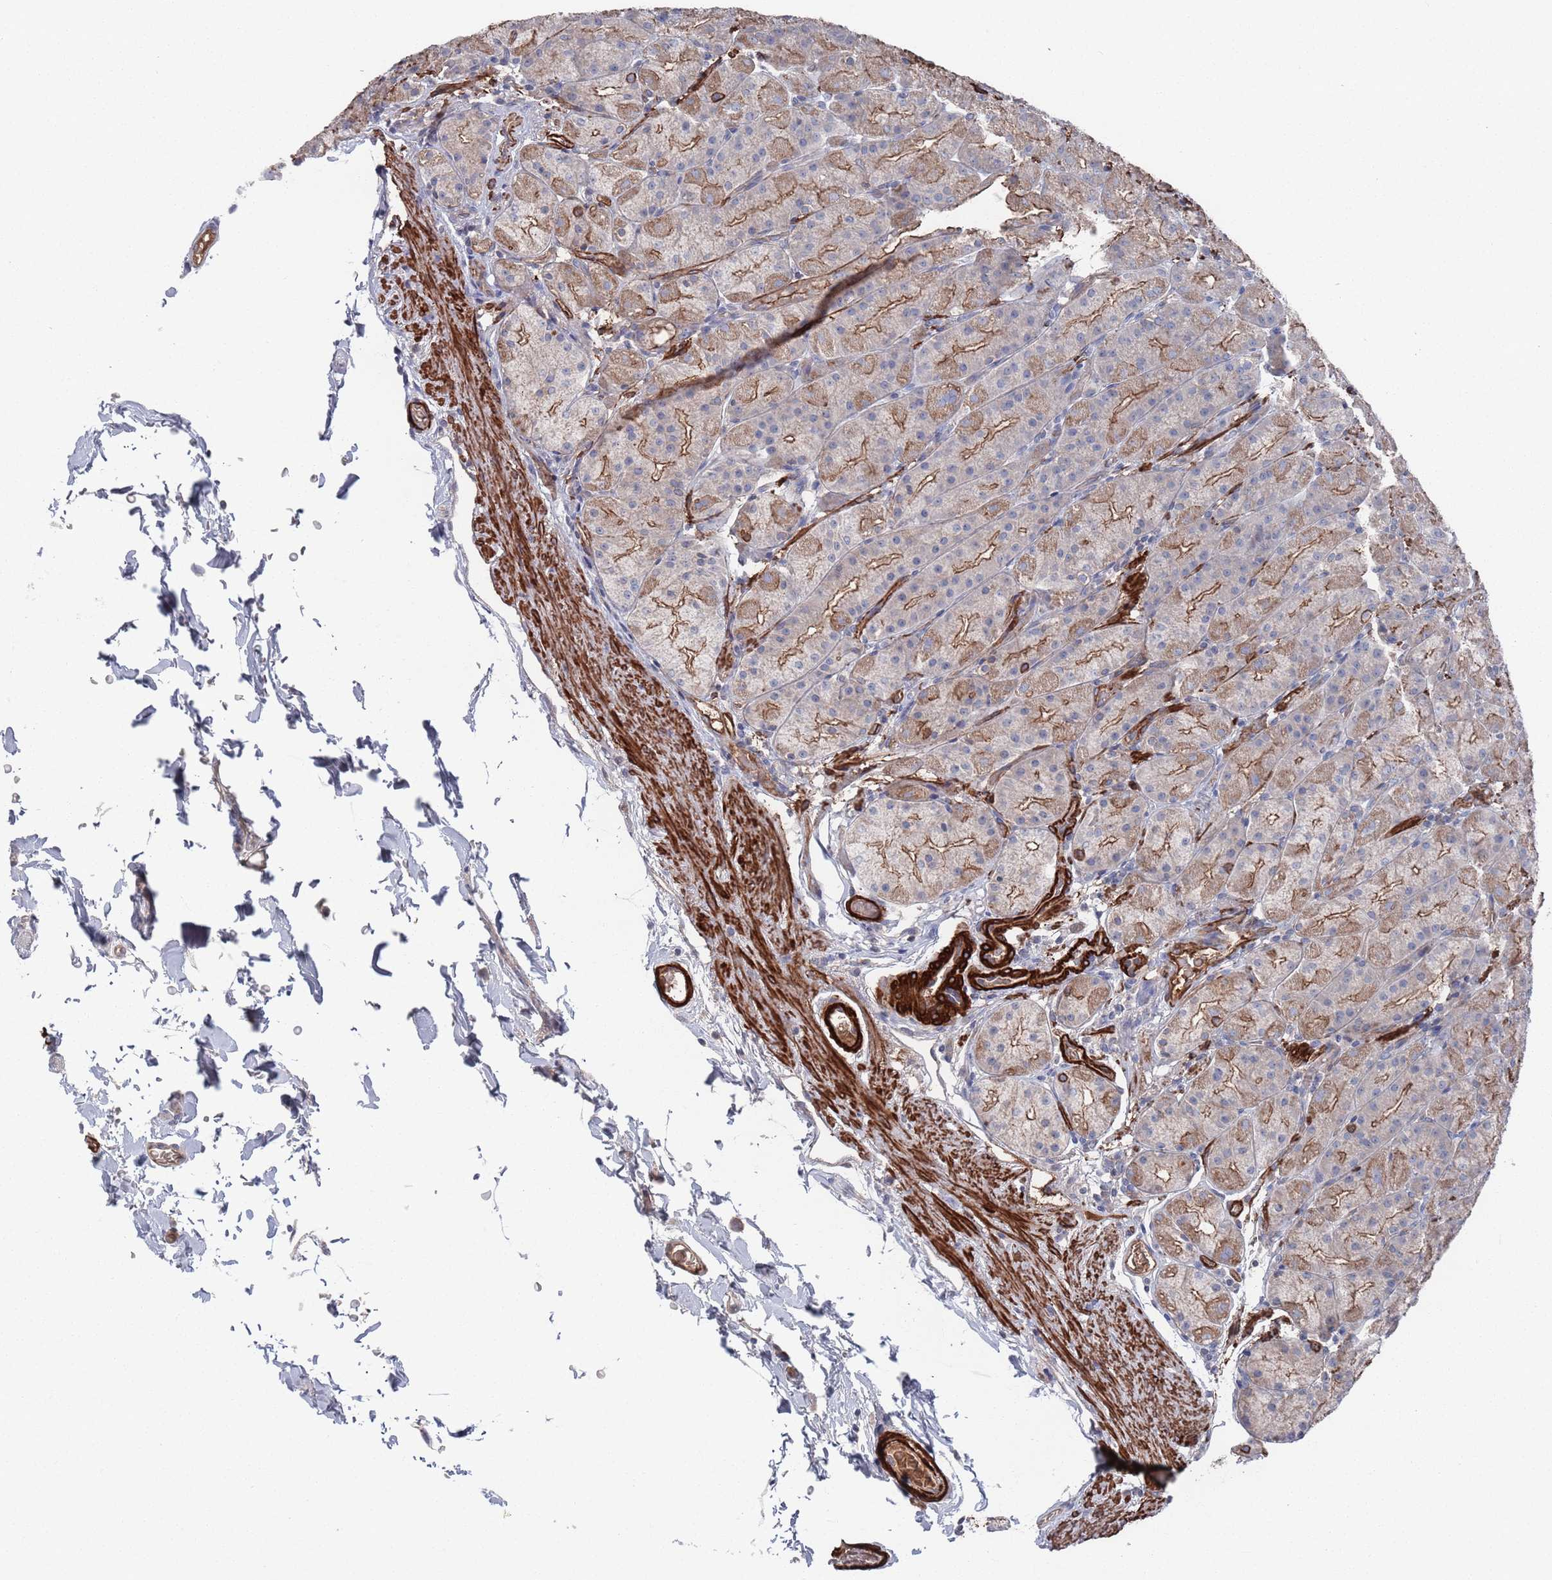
{"staining": {"intensity": "moderate", "quantity": "25%-75%", "location": "cytoplasmic/membranous"}, "tissue": "stomach", "cell_type": "Glandular cells", "image_type": "normal", "snomed": [{"axis": "morphology", "description": "Normal tissue, NOS"}, {"axis": "topography", "description": "Stomach, upper"}, {"axis": "topography", "description": "Stomach"}], "caption": "Immunohistochemical staining of unremarkable human stomach reveals medium levels of moderate cytoplasmic/membranous positivity in approximately 25%-75% of glandular cells. The staining was performed using DAB to visualize the protein expression in brown, while the nuclei were stained in blue with hematoxylin (Magnification: 20x).", "gene": "PLEKHA4", "patient": {"sex": "male", "age": 68}}